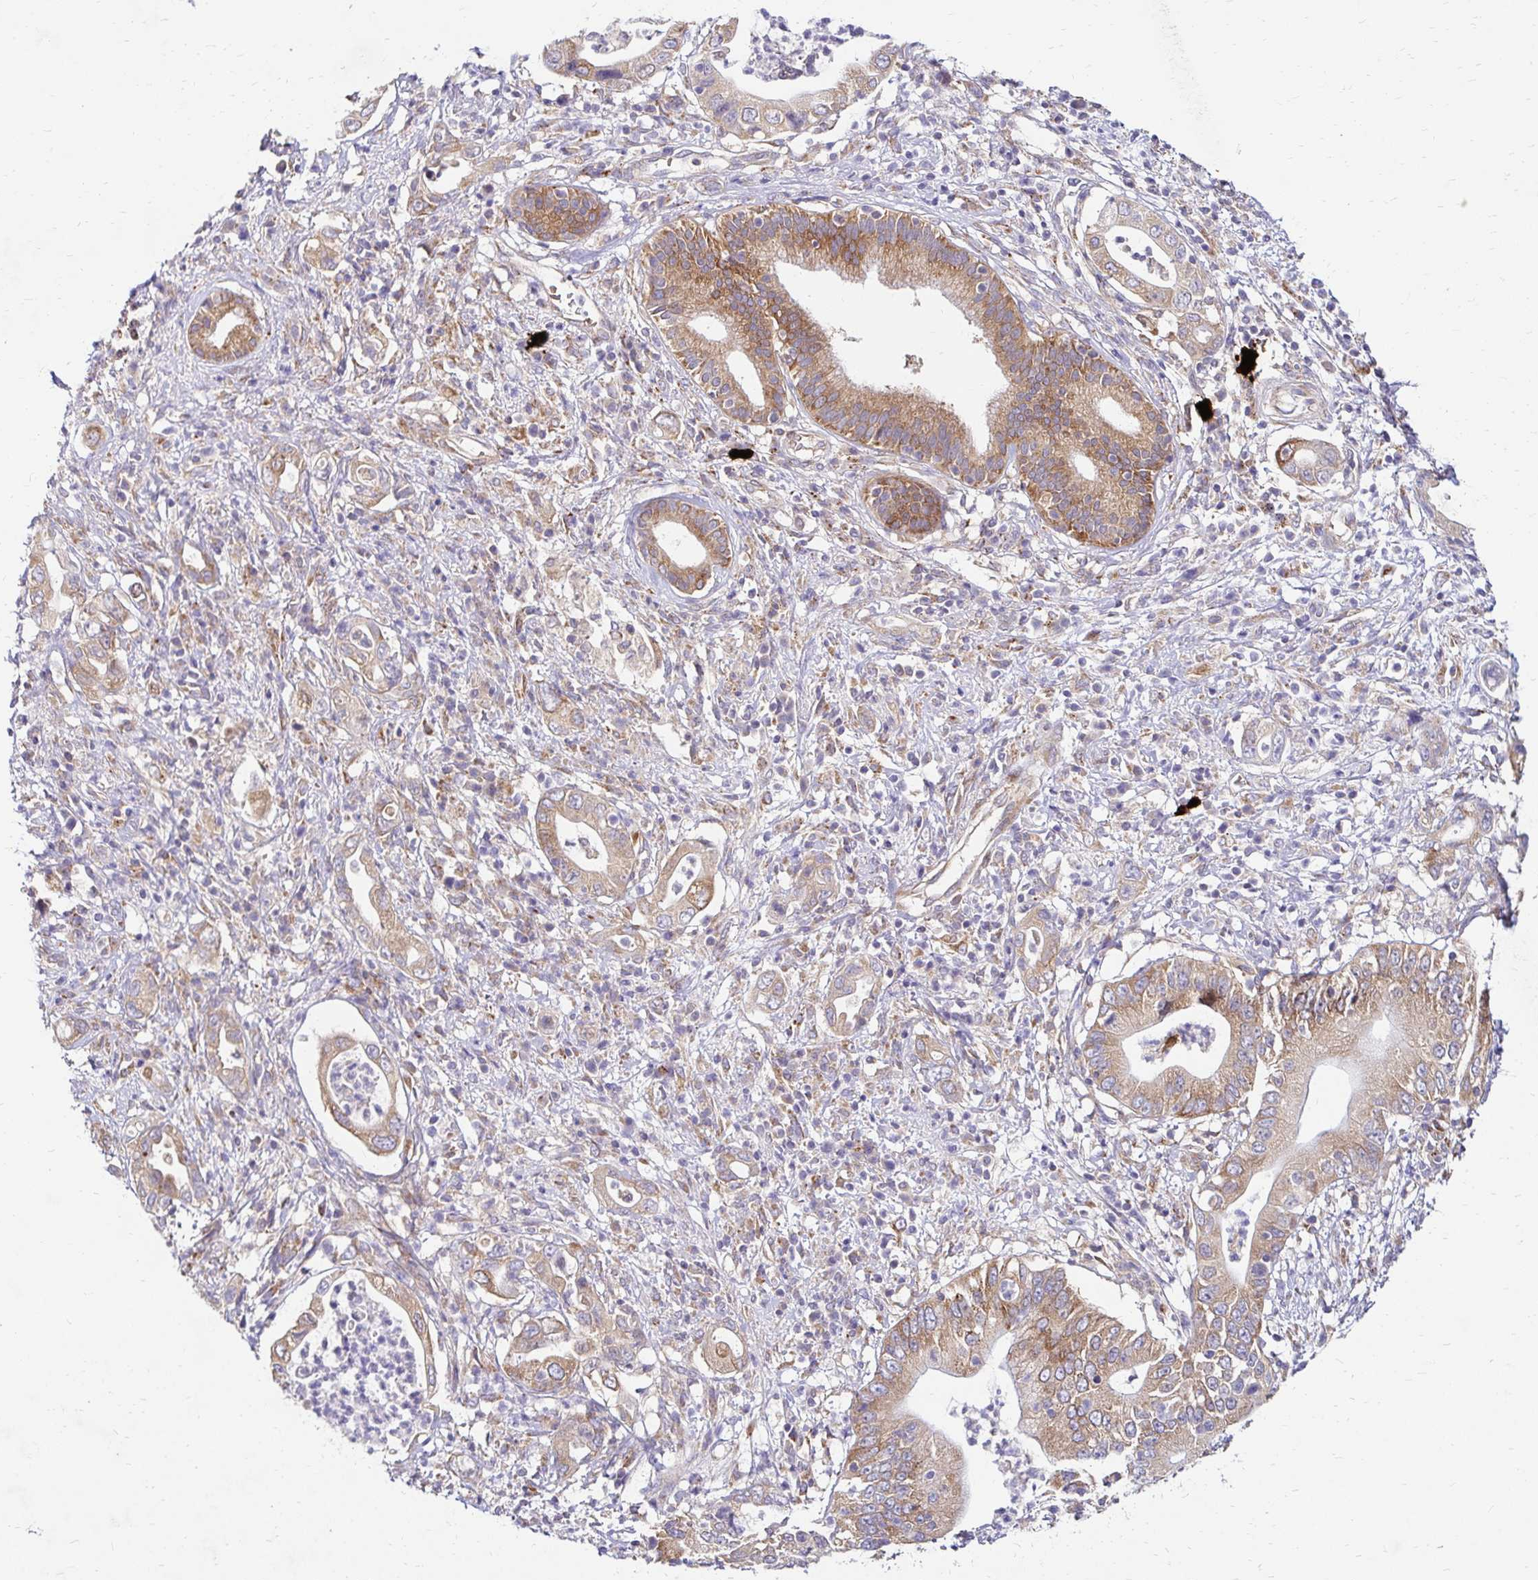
{"staining": {"intensity": "moderate", "quantity": ">75%", "location": "cytoplasmic/membranous"}, "tissue": "pancreatic cancer", "cell_type": "Tumor cells", "image_type": "cancer", "snomed": [{"axis": "morphology", "description": "Adenocarcinoma, NOS"}, {"axis": "topography", "description": "Pancreas"}], "caption": "This is an image of immunohistochemistry (IHC) staining of pancreatic adenocarcinoma, which shows moderate expression in the cytoplasmic/membranous of tumor cells.", "gene": "IDUA", "patient": {"sex": "female", "age": 72}}